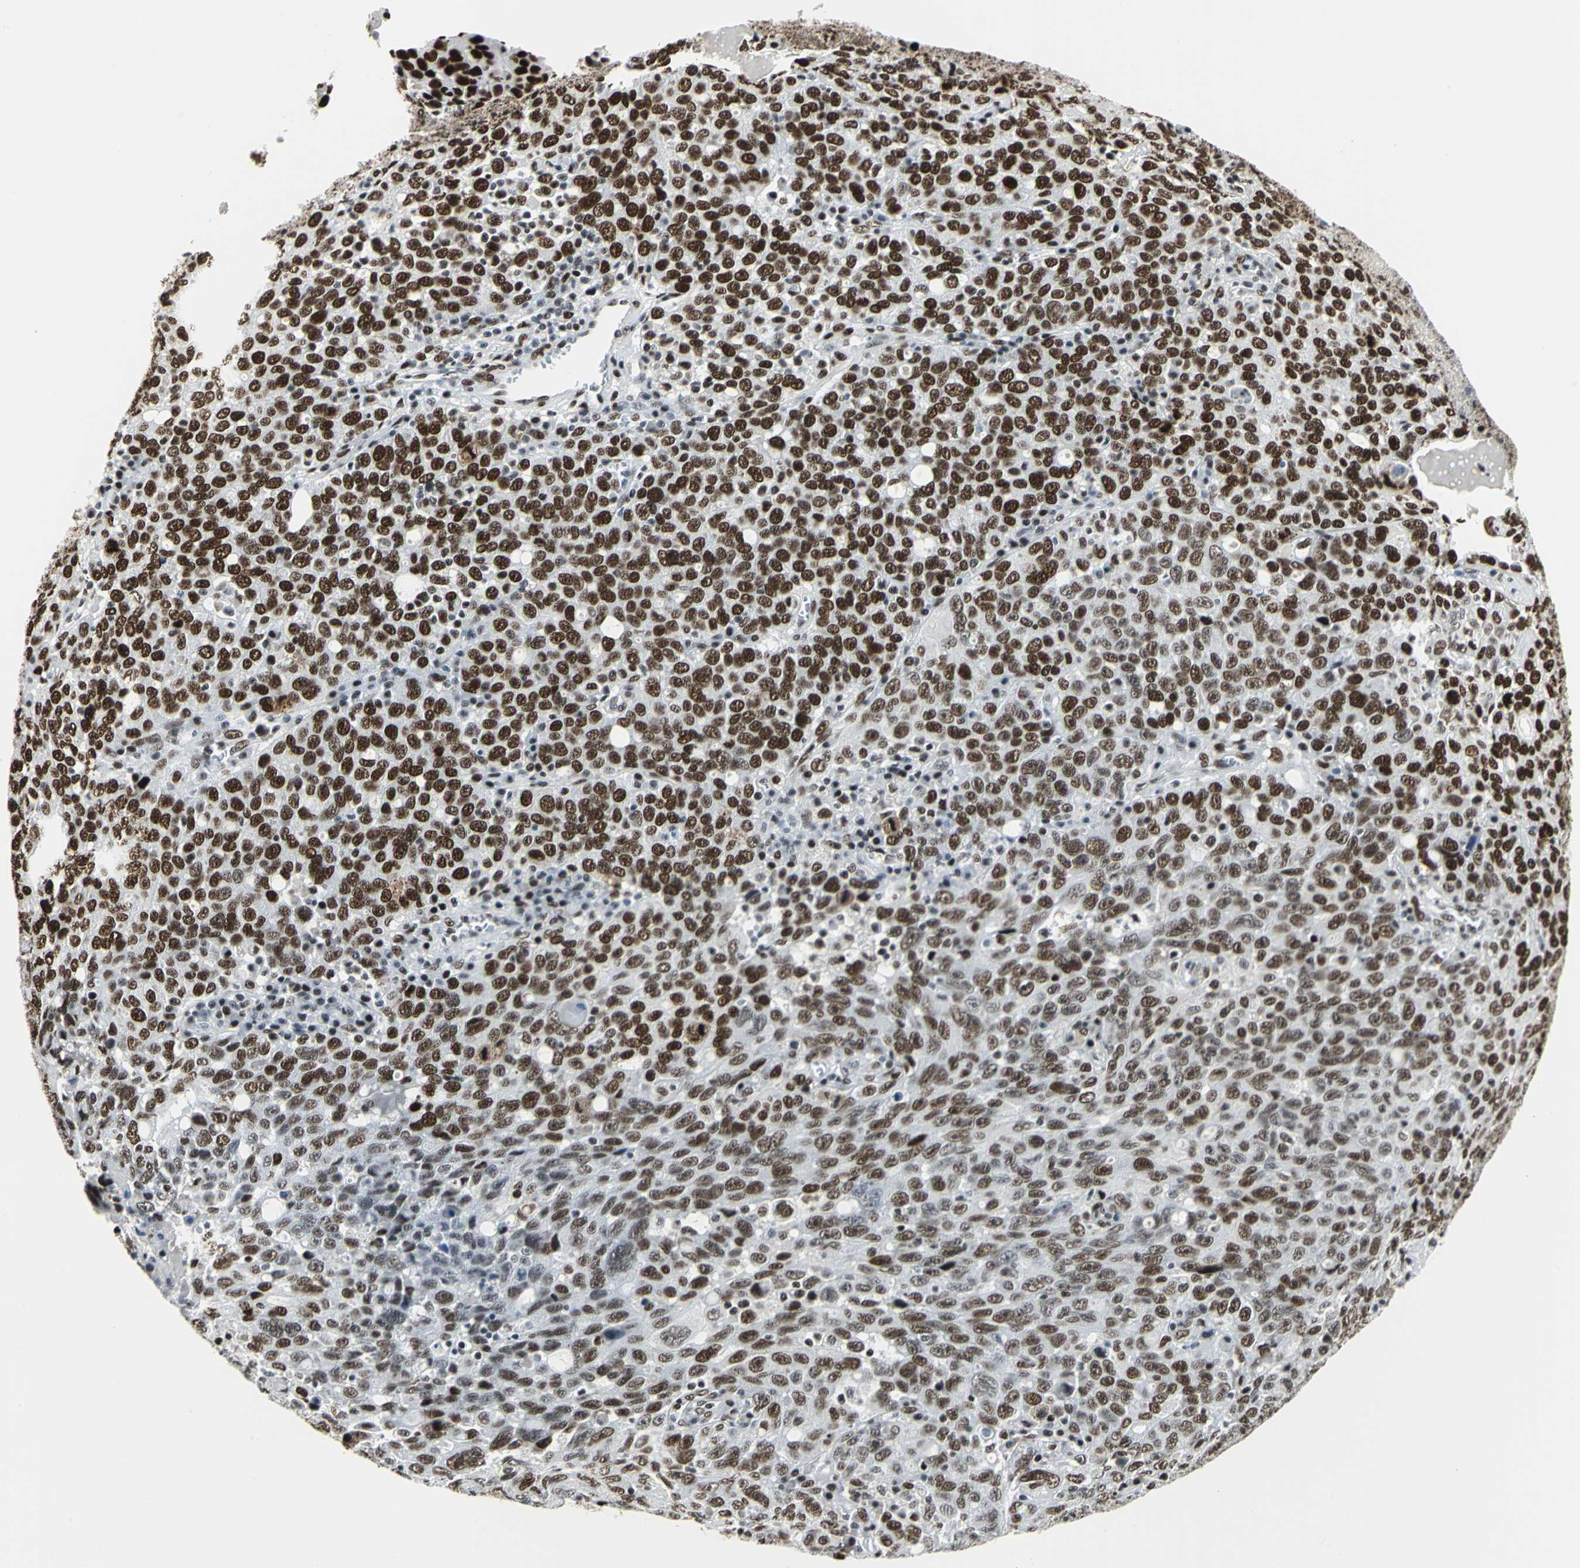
{"staining": {"intensity": "strong", "quantity": ">75%", "location": "nuclear"}, "tissue": "ovarian cancer", "cell_type": "Tumor cells", "image_type": "cancer", "snomed": [{"axis": "morphology", "description": "Carcinoma, endometroid"}, {"axis": "topography", "description": "Ovary"}], "caption": "Ovarian cancer stained with a protein marker shows strong staining in tumor cells.", "gene": "HDAC2", "patient": {"sex": "female", "age": 62}}